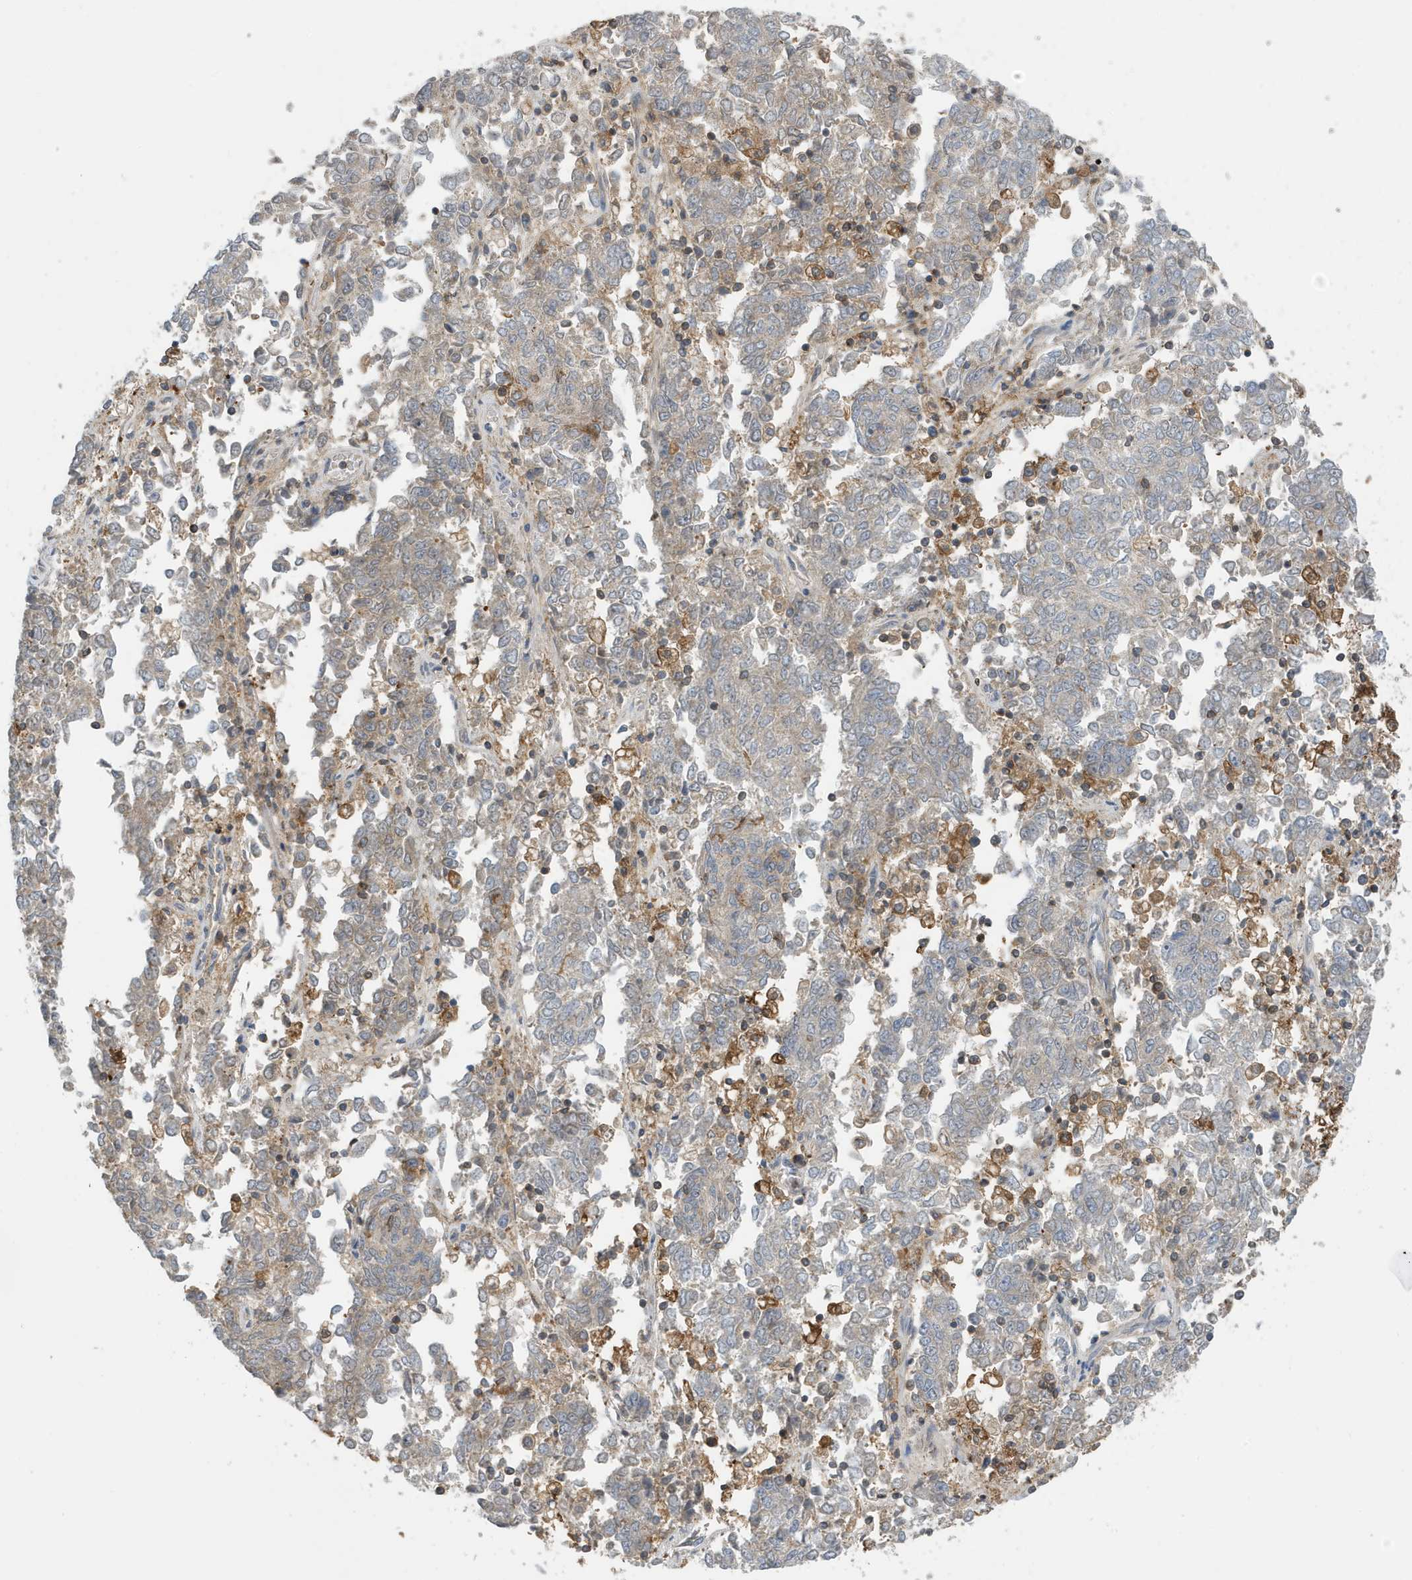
{"staining": {"intensity": "negative", "quantity": "none", "location": "none"}, "tissue": "endometrial cancer", "cell_type": "Tumor cells", "image_type": "cancer", "snomed": [{"axis": "morphology", "description": "Adenocarcinoma, NOS"}, {"axis": "topography", "description": "Endometrium"}], "caption": "Immunohistochemical staining of human endometrial cancer reveals no significant staining in tumor cells.", "gene": "NSUN3", "patient": {"sex": "female", "age": 80}}